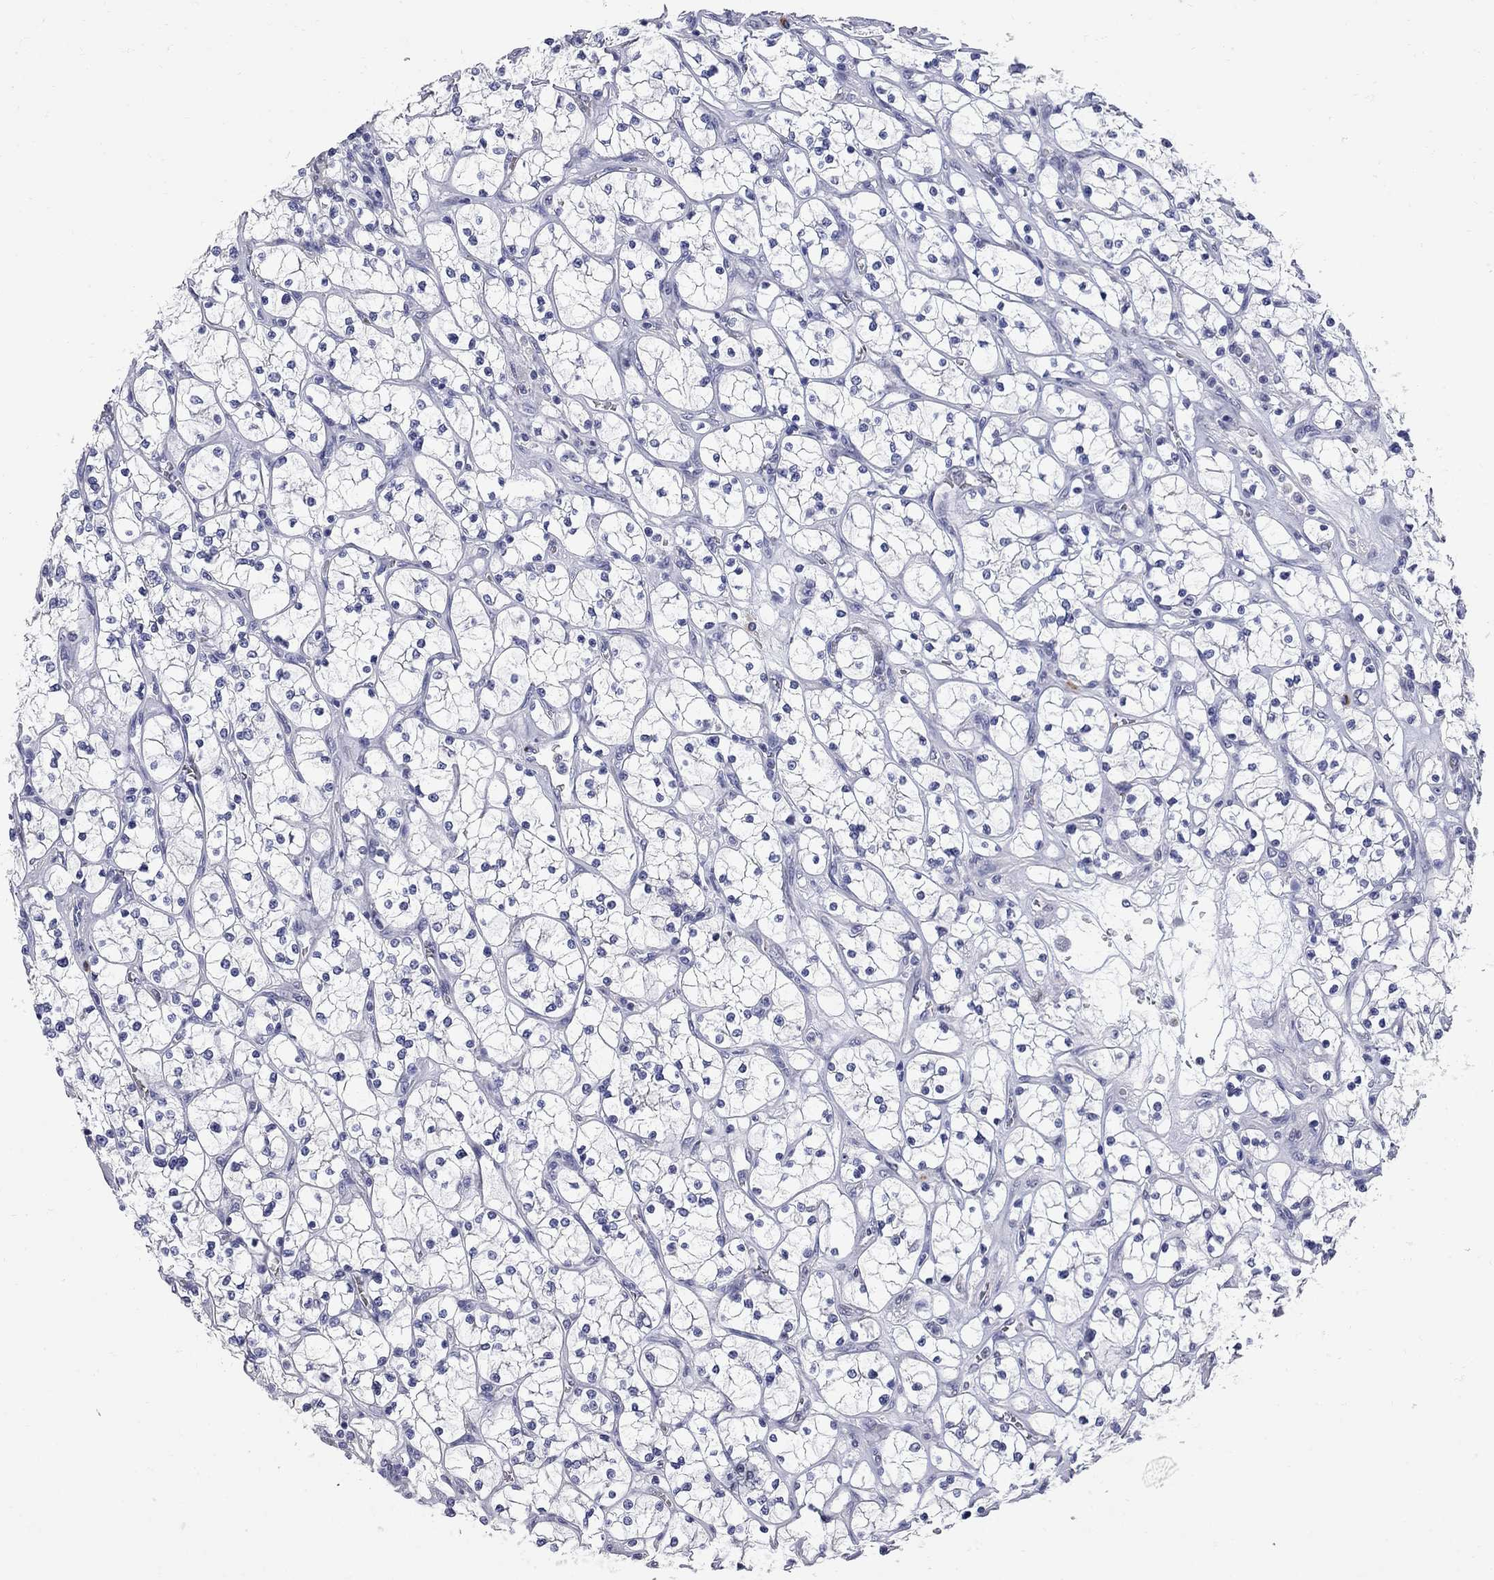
{"staining": {"intensity": "negative", "quantity": "none", "location": "none"}, "tissue": "renal cancer", "cell_type": "Tumor cells", "image_type": "cancer", "snomed": [{"axis": "morphology", "description": "Adenocarcinoma, NOS"}, {"axis": "topography", "description": "Kidney"}], "caption": "A high-resolution micrograph shows IHC staining of renal cancer (adenocarcinoma), which shows no significant staining in tumor cells.", "gene": "FAM221B", "patient": {"sex": "female", "age": 64}}